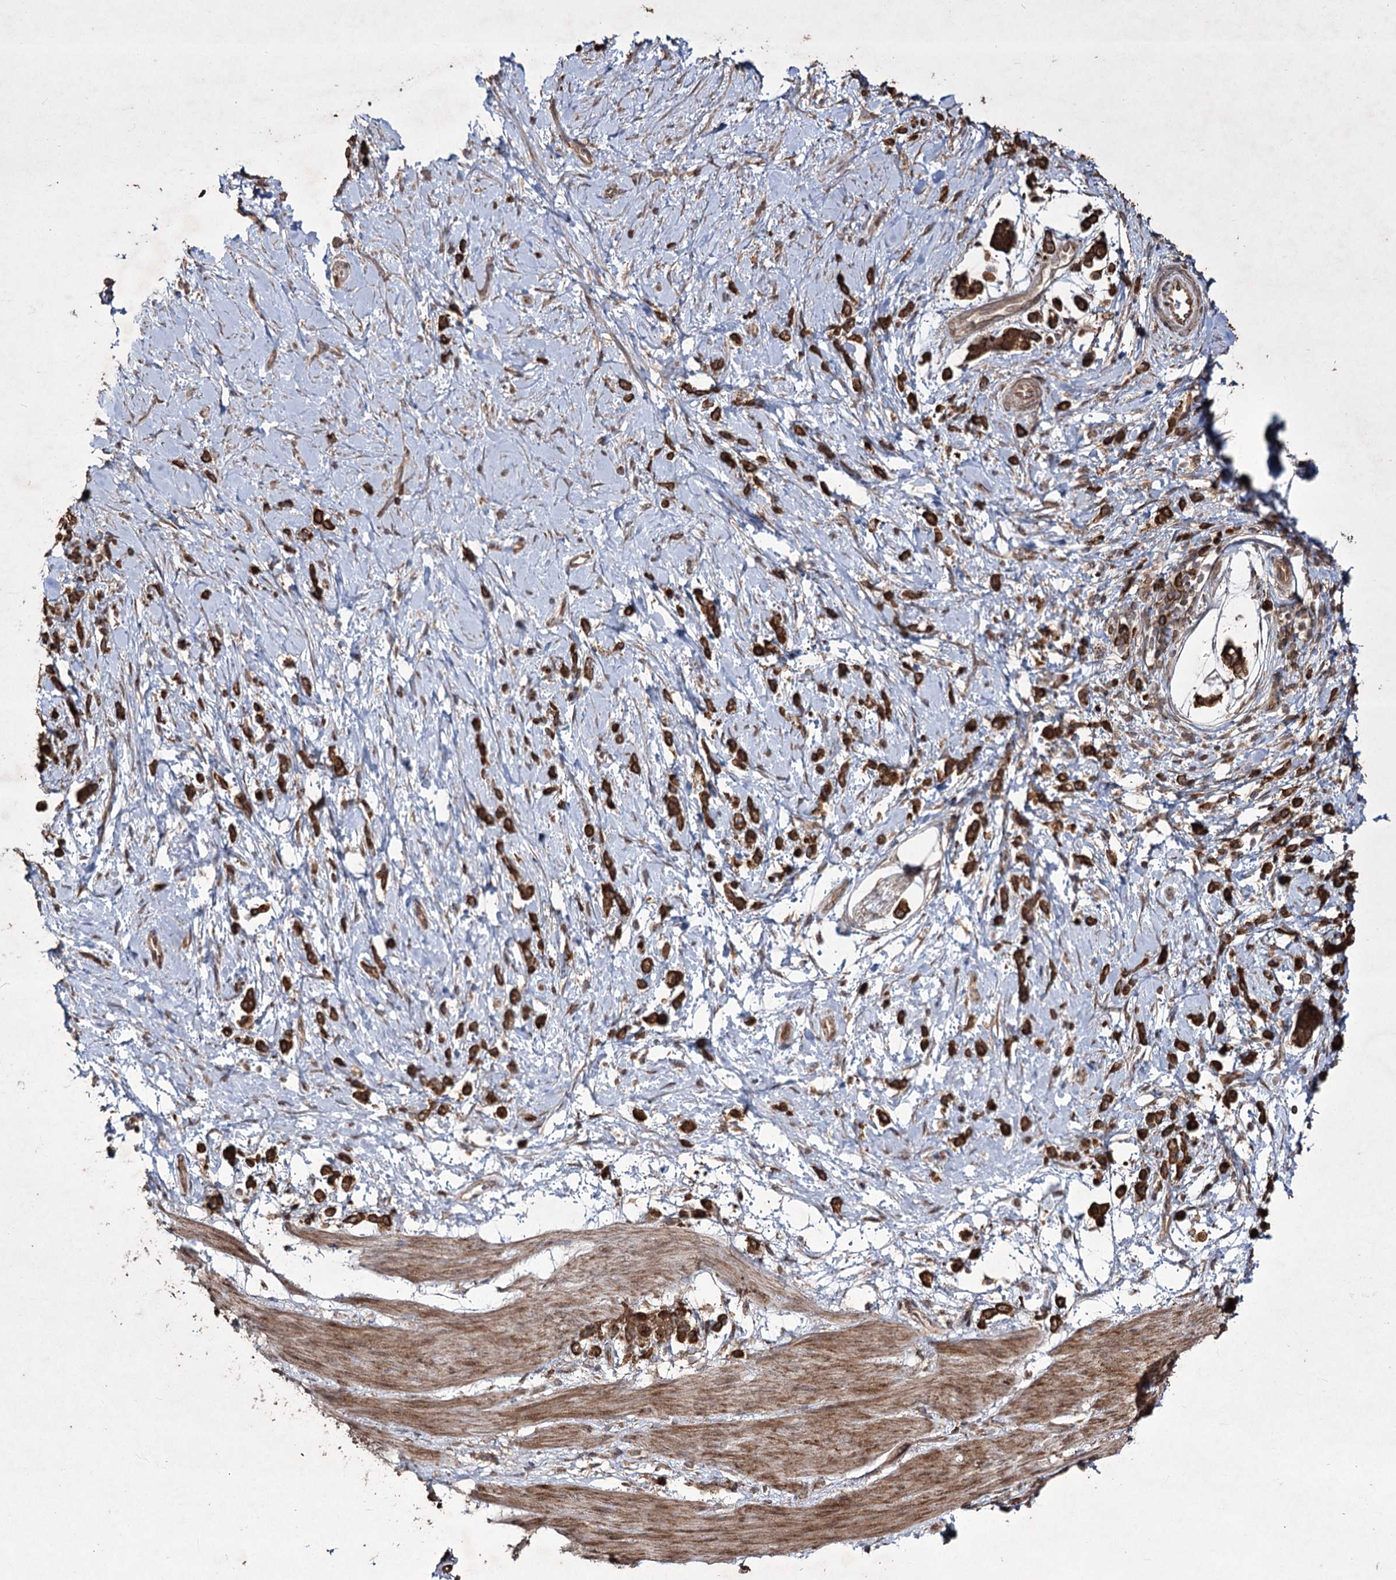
{"staining": {"intensity": "strong", "quantity": ">75%", "location": "cytoplasmic/membranous"}, "tissue": "stomach cancer", "cell_type": "Tumor cells", "image_type": "cancer", "snomed": [{"axis": "morphology", "description": "Adenocarcinoma, NOS"}, {"axis": "topography", "description": "Stomach"}], "caption": "Strong cytoplasmic/membranous protein expression is appreciated in about >75% of tumor cells in adenocarcinoma (stomach).", "gene": "PRC1", "patient": {"sex": "female", "age": 60}}